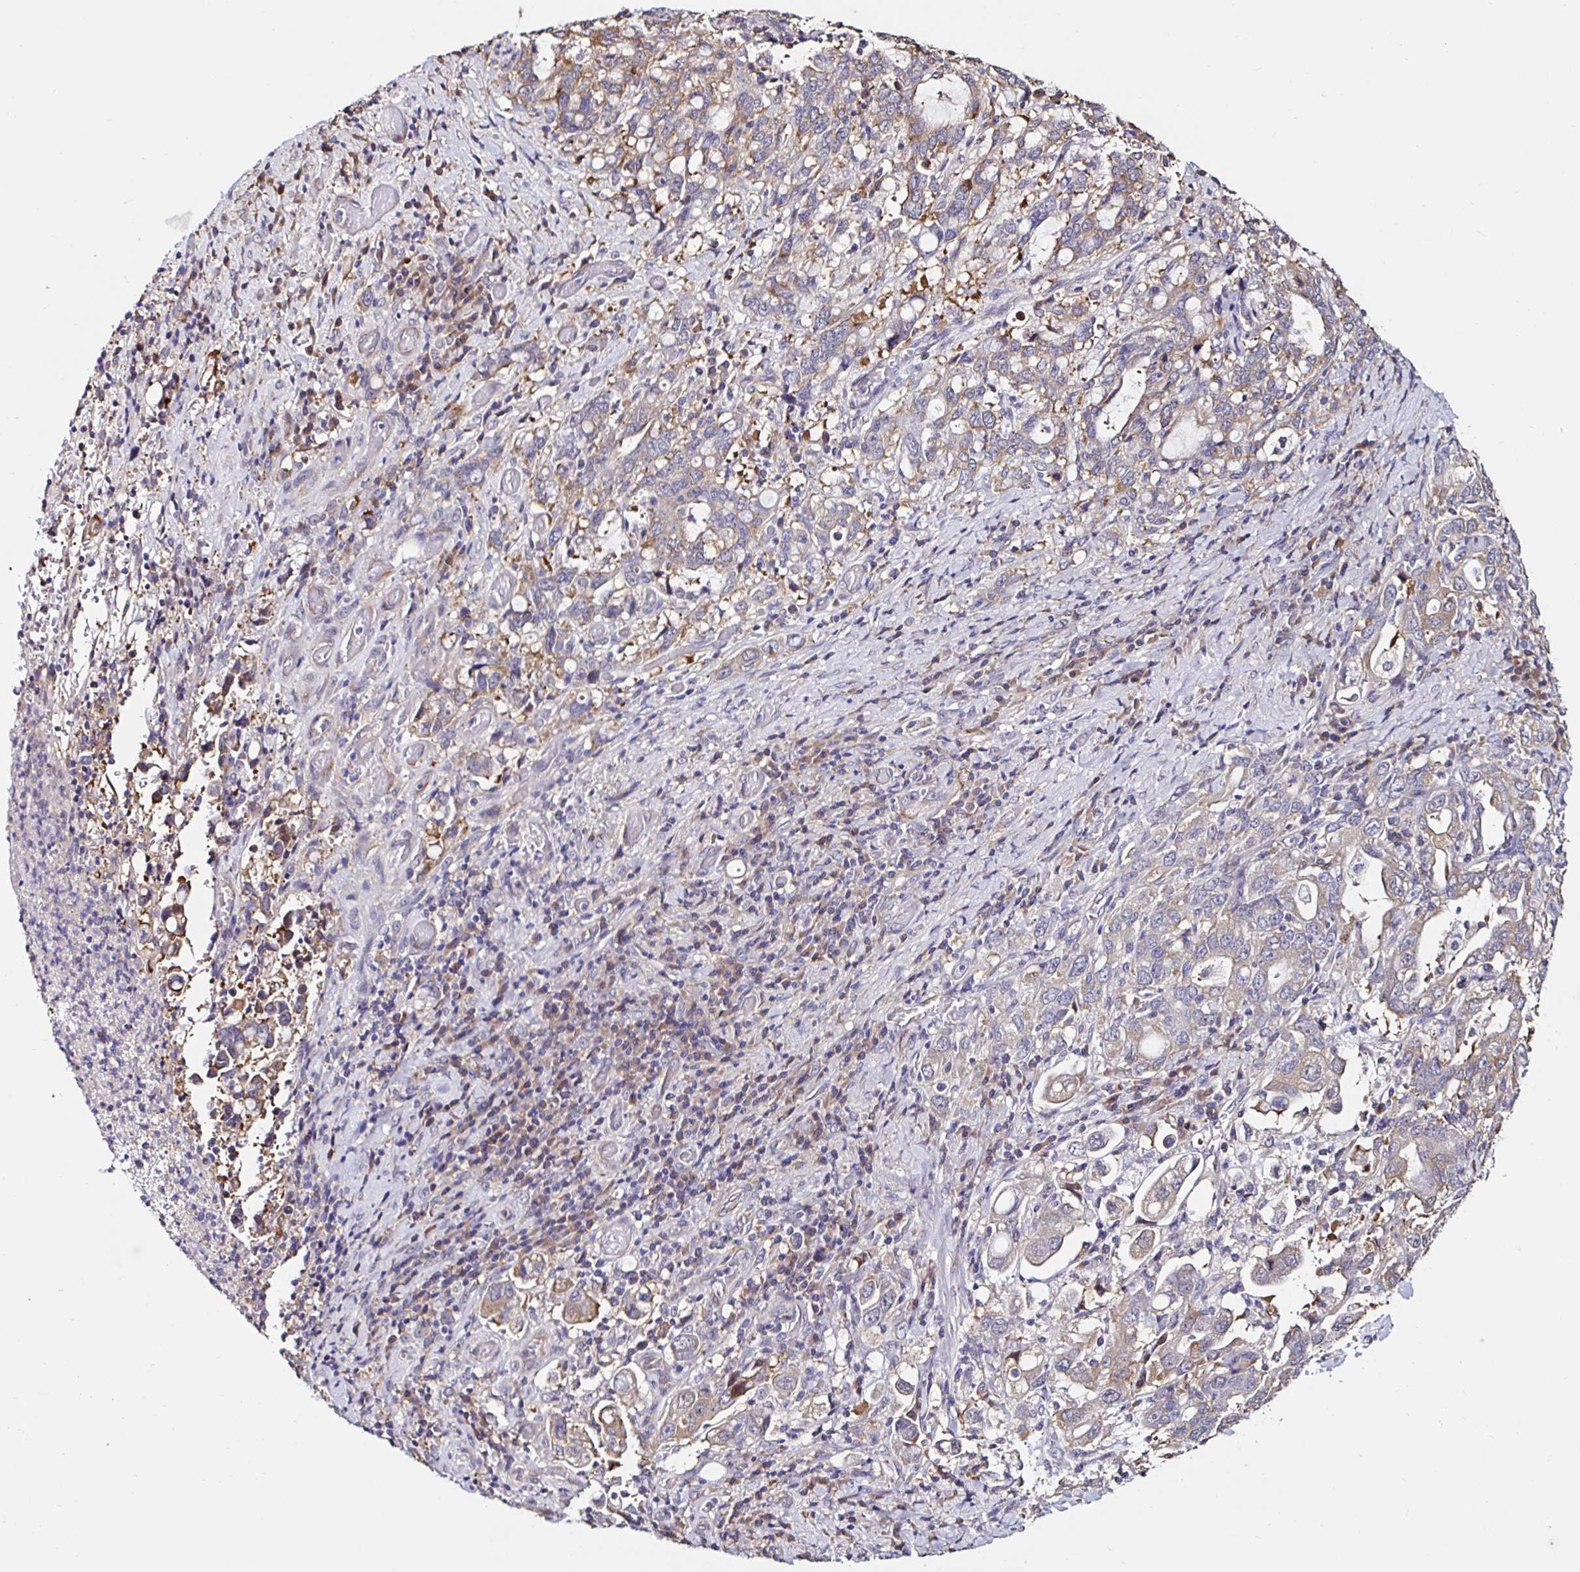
{"staining": {"intensity": "moderate", "quantity": "<25%", "location": "cytoplasmic/membranous"}, "tissue": "stomach cancer", "cell_type": "Tumor cells", "image_type": "cancer", "snomed": [{"axis": "morphology", "description": "Adenocarcinoma, NOS"}, {"axis": "topography", "description": "Stomach, upper"}, {"axis": "topography", "description": "Stomach"}], "caption": "A photomicrograph of human adenocarcinoma (stomach) stained for a protein displays moderate cytoplasmic/membranous brown staining in tumor cells. Ihc stains the protein in brown and the nuclei are stained blue.", "gene": "RSRP1", "patient": {"sex": "male", "age": 62}}